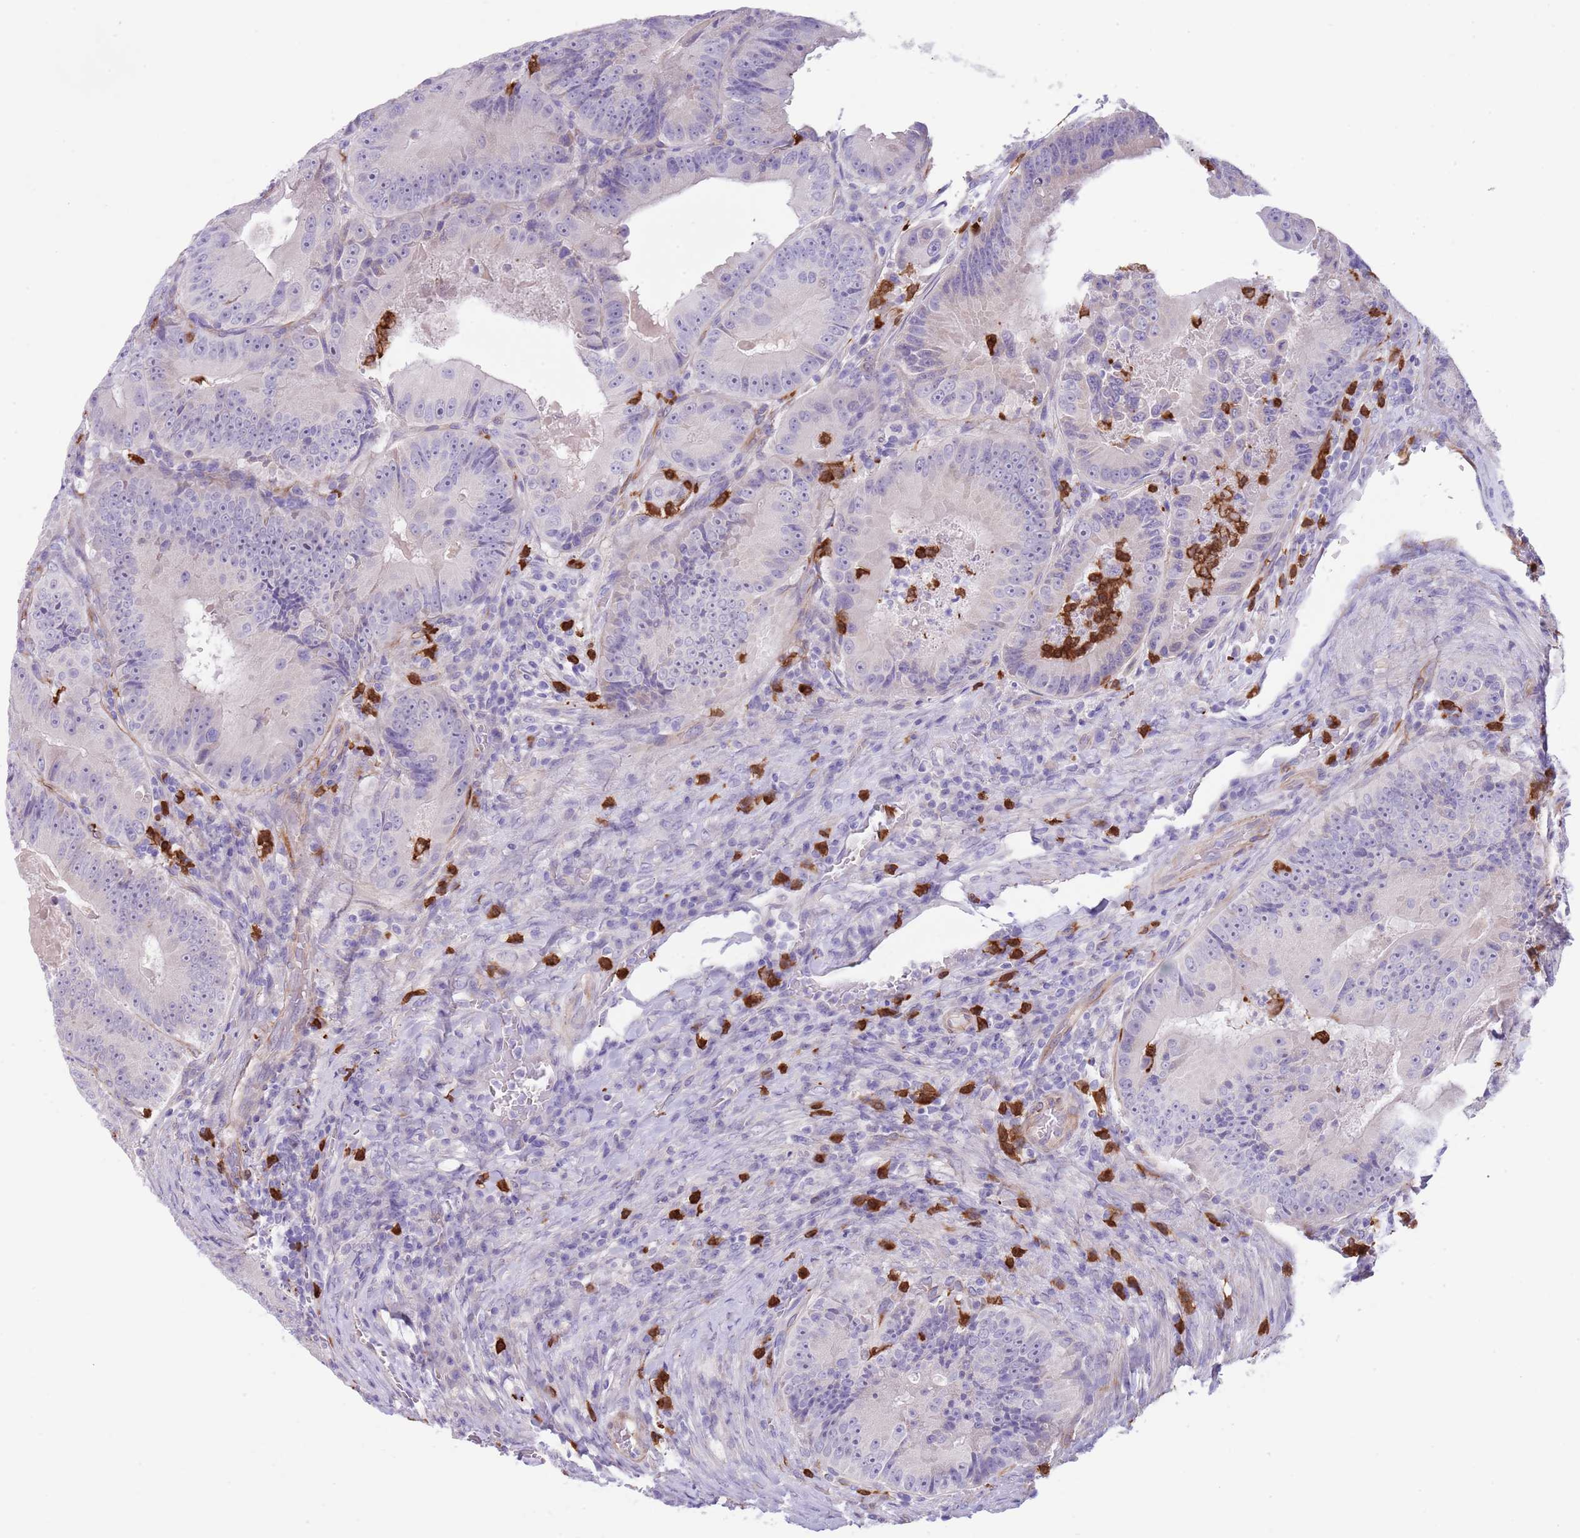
{"staining": {"intensity": "negative", "quantity": "none", "location": "none"}, "tissue": "colorectal cancer", "cell_type": "Tumor cells", "image_type": "cancer", "snomed": [{"axis": "morphology", "description": "Adenocarcinoma, NOS"}, {"axis": "topography", "description": "Colon"}], "caption": "Histopathology image shows no significant protein staining in tumor cells of colorectal cancer (adenocarcinoma).", "gene": "TSGA13", "patient": {"sex": "female", "age": 86}}